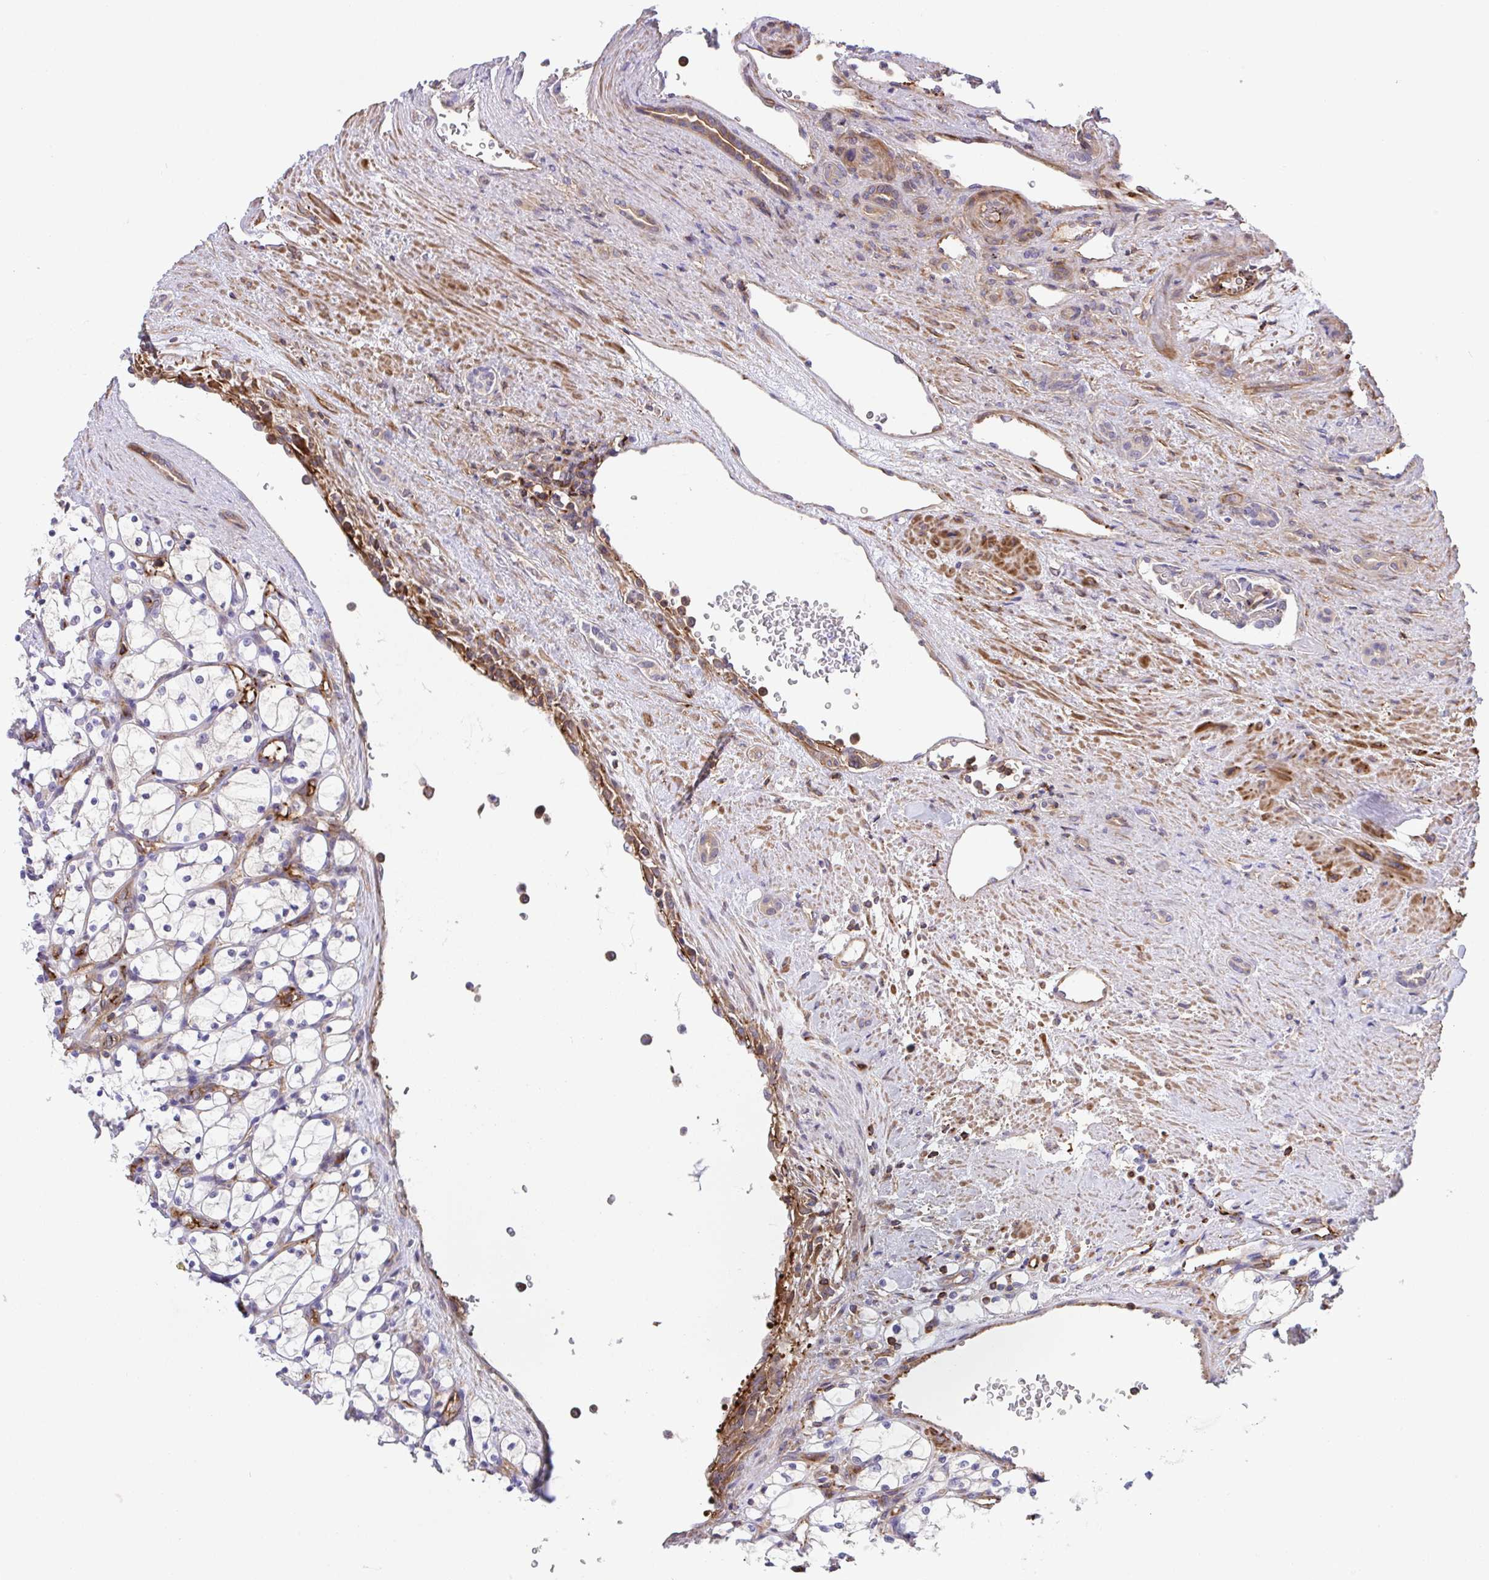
{"staining": {"intensity": "negative", "quantity": "none", "location": "none"}, "tissue": "renal cancer", "cell_type": "Tumor cells", "image_type": "cancer", "snomed": [{"axis": "morphology", "description": "Adenocarcinoma, NOS"}, {"axis": "topography", "description": "Kidney"}], "caption": "Human renal adenocarcinoma stained for a protein using immunohistochemistry (IHC) displays no expression in tumor cells.", "gene": "PPIH", "patient": {"sex": "female", "age": 69}}